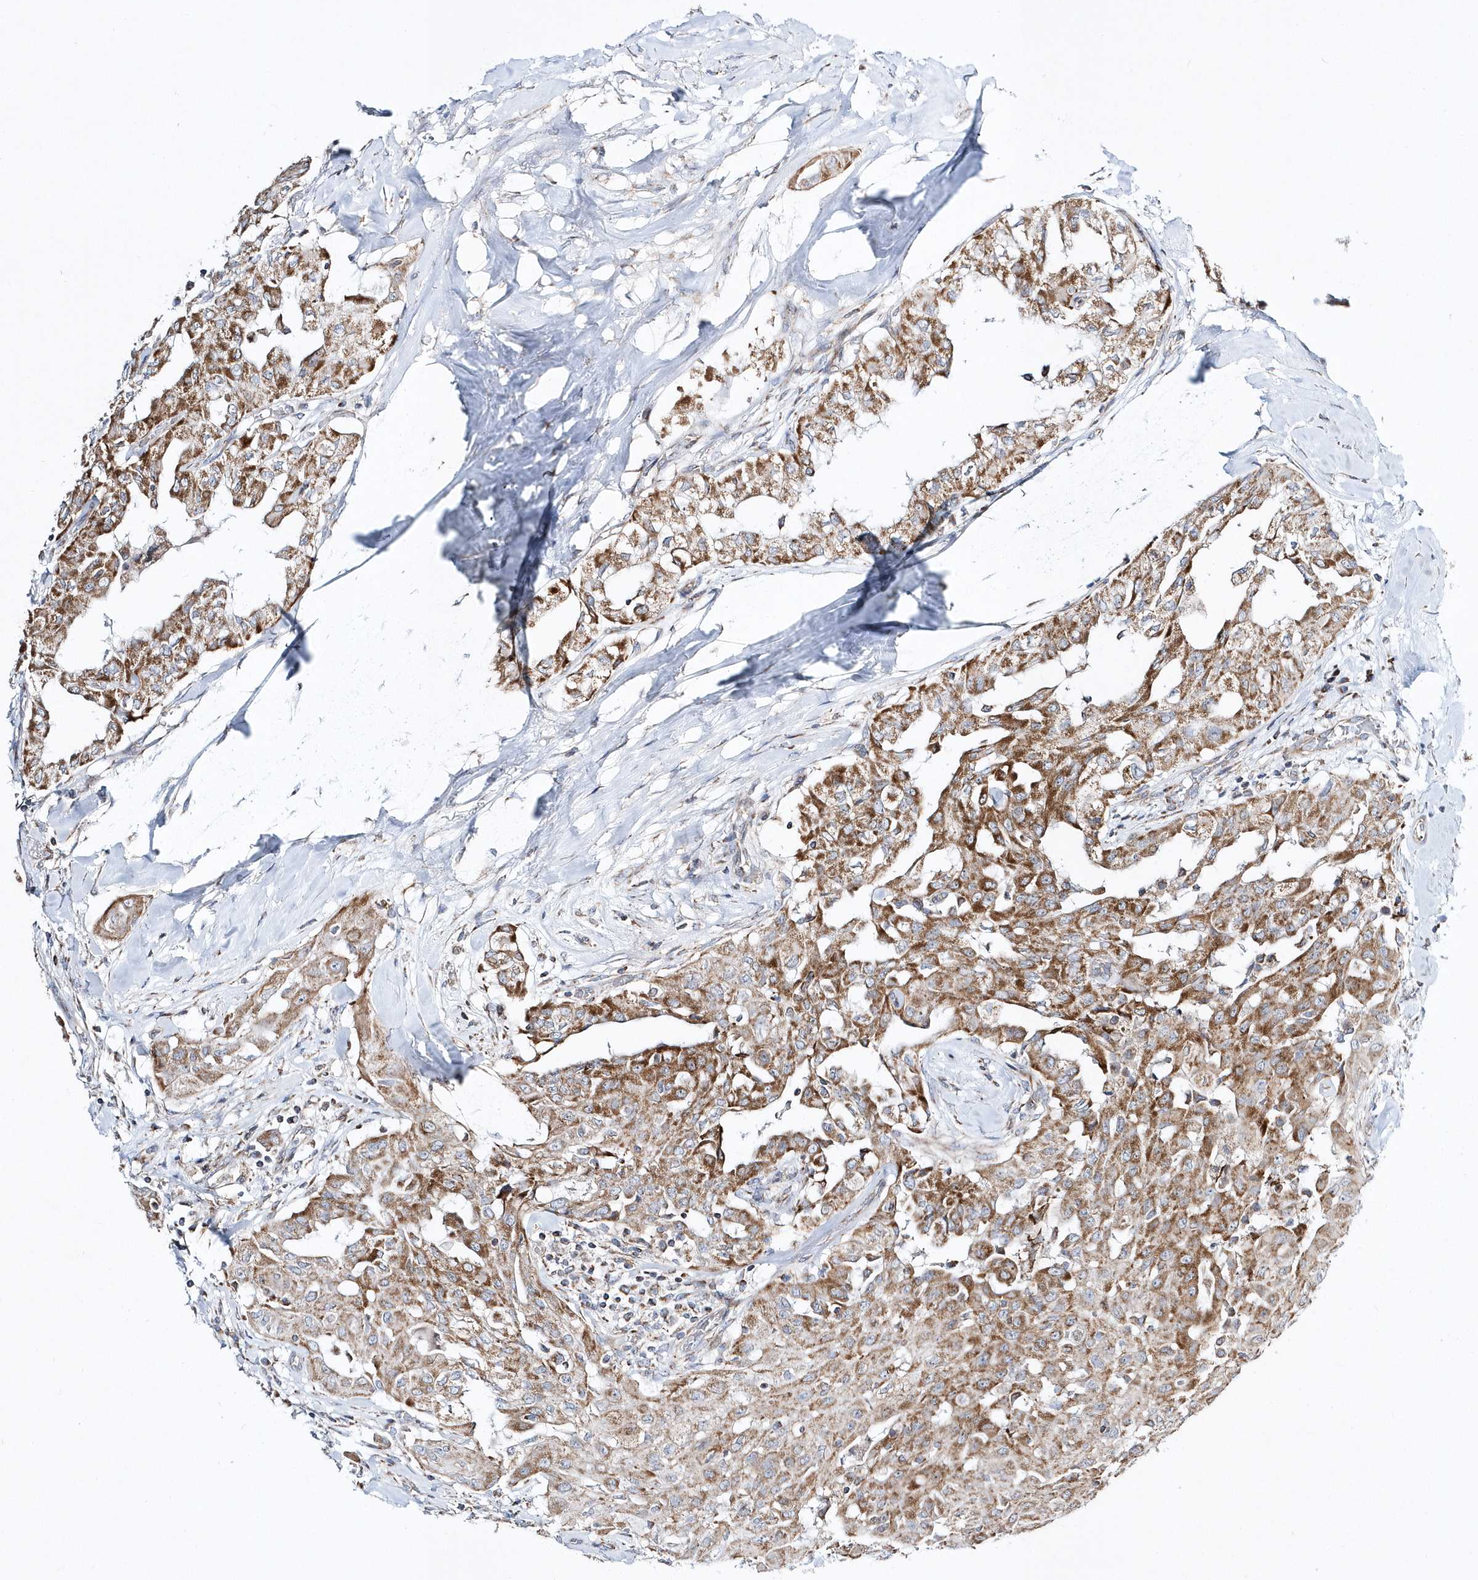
{"staining": {"intensity": "moderate", "quantity": ">75%", "location": "cytoplasmic/membranous"}, "tissue": "thyroid cancer", "cell_type": "Tumor cells", "image_type": "cancer", "snomed": [{"axis": "morphology", "description": "Papillary adenocarcinoma, NOS"}, {"axis": "topography", "description": "Thyroid gland"}], "caption": "Papillary adenocarcinoma (thyroid) stained with immunohistochemistry exhibits moderate cytoplasmic/membranous expression in approximately >75% of tumor cells. (DAB IHC, brown staining for protein, blue staining for nuclei).", "gene": "OPA1", "patient": {"sex": "female", "age": 59}}